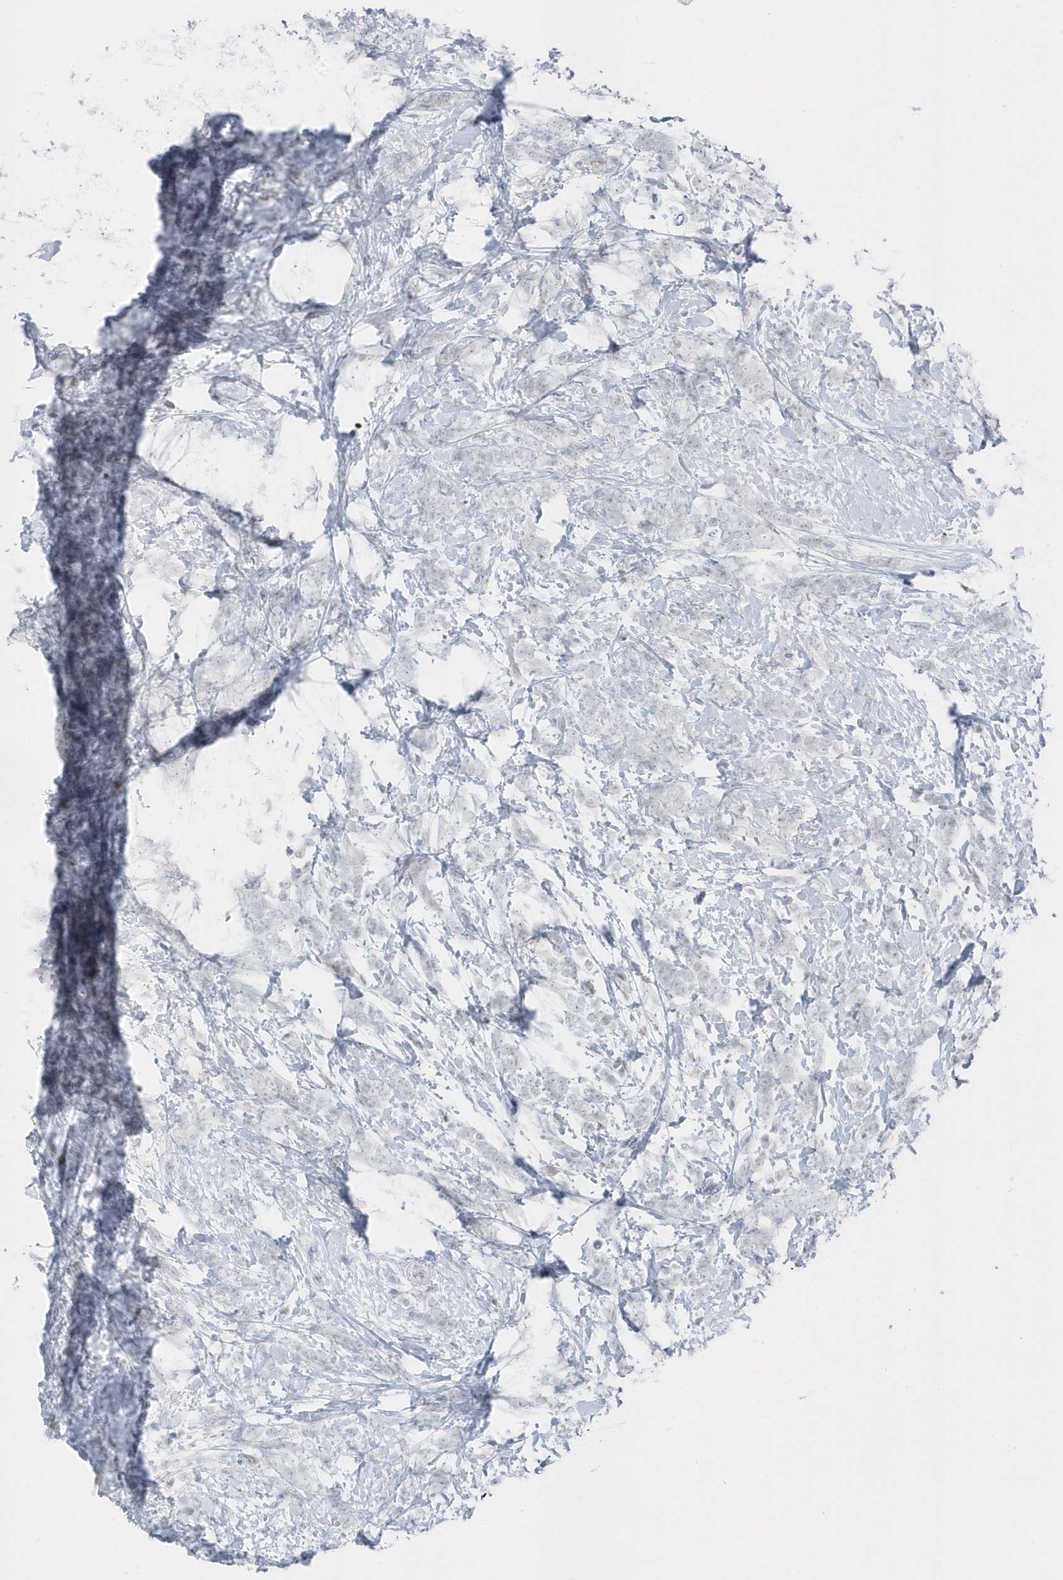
{"staining": {"intensity": "negative", "quantity": "none", "location": "none"}, "tissue": "breast cancer", "cell_type": "Tumor cells", "image_type": "cancer", "snomed": [{"axis": "morphology", "description": "Lobular carcinoma"}, {"axis": "topography", "description": "Breast"}], "caption": "A micrograph of human lobular carcinoma (breast) is negative for staining in tumor cells.", "gene": "SMIM34", "patient": {"sex": "female", "age": 58}}